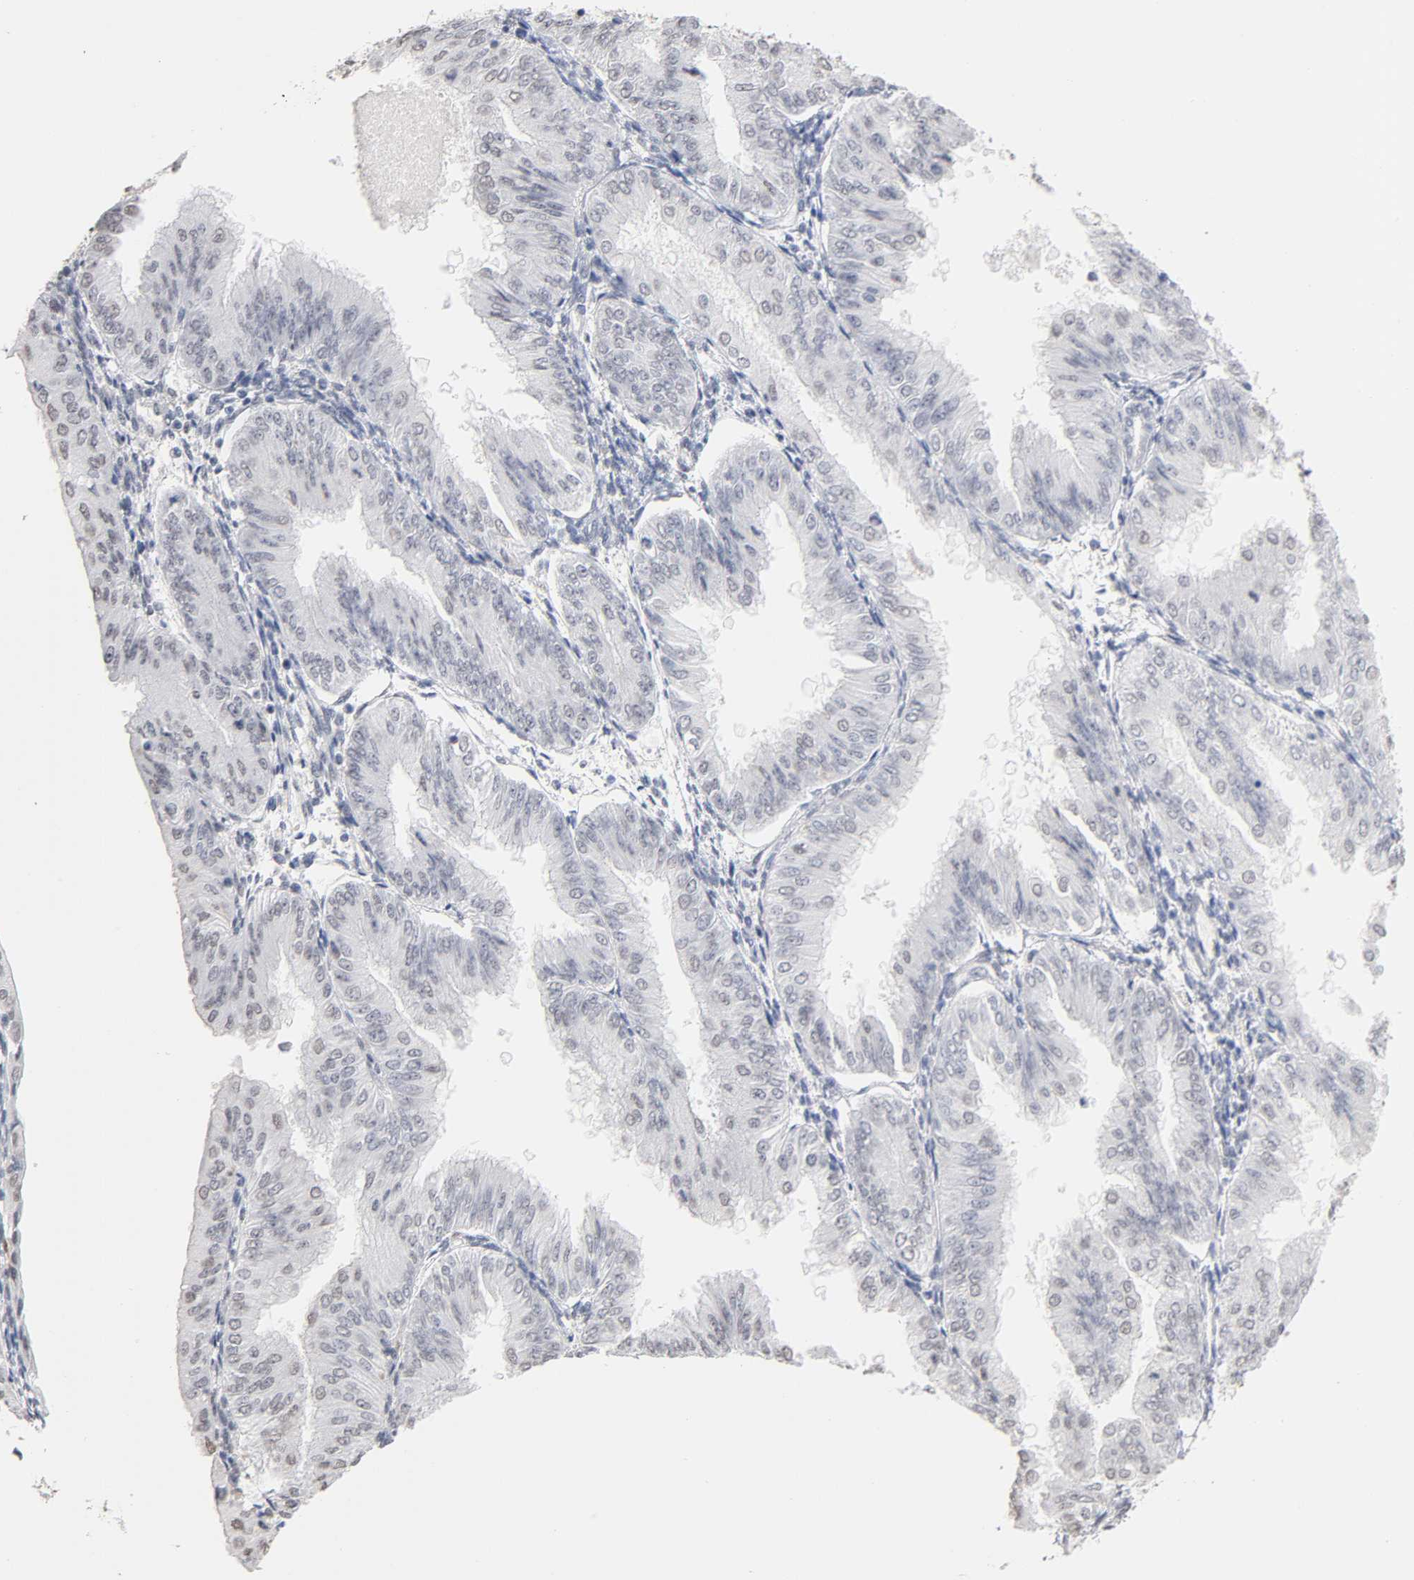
{"staining": {"intensity": "weak", "quantity": "<25%", "location": "nuclear"}, "tissue": "endometrial cancer", "cell_type": "Tumor cells", "image_type": "cancer", "snomed": [{"axis": "morphology", "description": "Adenocarcinoma, NOS"}, {"axis": "topography", "description": "Endometrium"}], "caption": "Protein analysis of endometrial adenocarcinoma exhibits no significant positivity in tumor cells. The staining is performed using DAB (3,3'-diaminobenzidine) brown chromogen with nuclei counter-stained in using hematoxylin.", "gene": "CRABP2", "patient": {"sex": "female", "age": 53}}